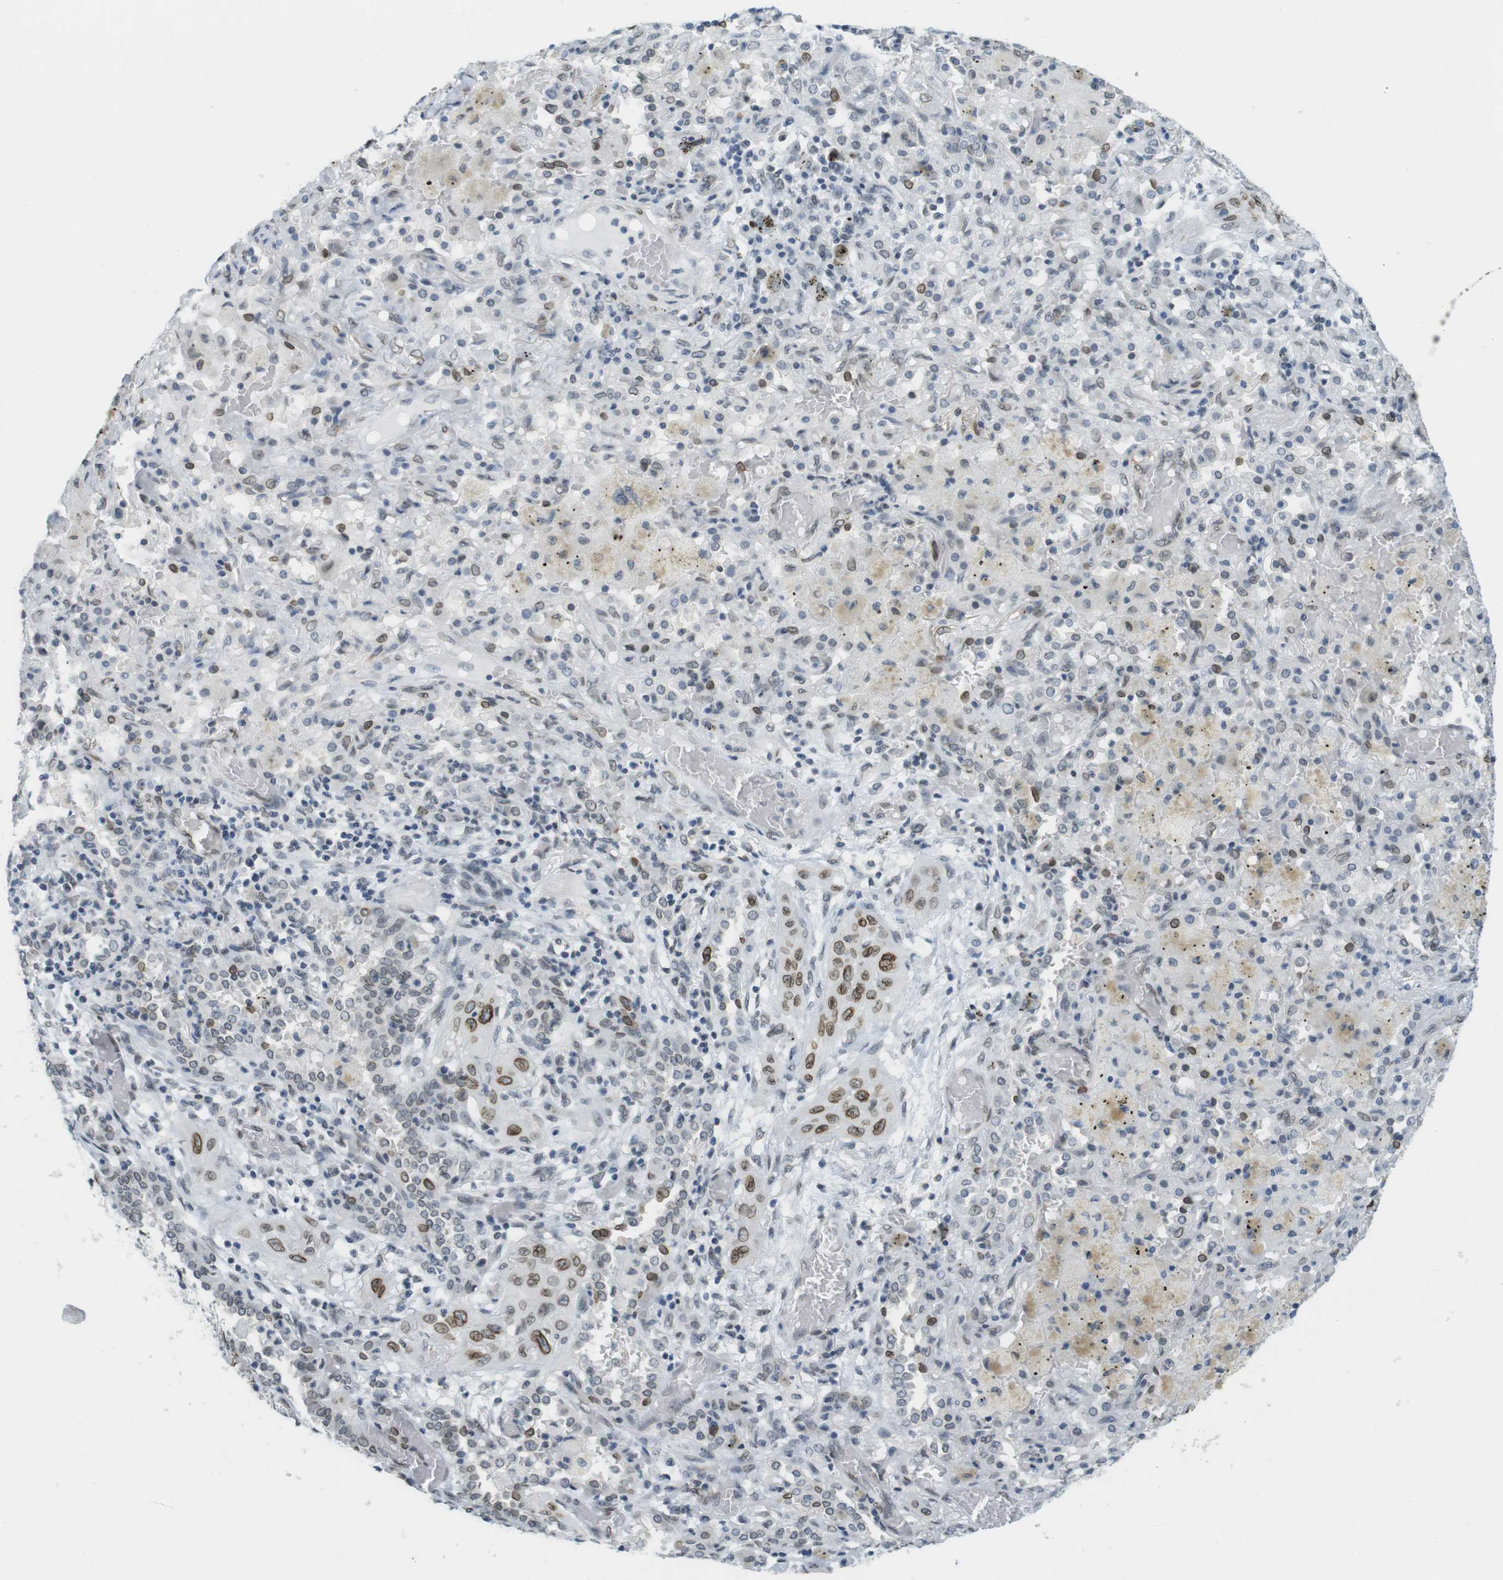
{"staining": {"intensity": "strong", "quantity": "25%-75%", "location": "cytoplasmic/membranous,nuclear"}, "tissue": "lung cancer", "cell_type": "Tumor cells", "image_type": "cancer", "snomed": [{"axis": "morphology", "description": "Squamous cell carcinoma, NOS"}, {"axis": "topography", "description": "Lung"}], "caption": "This is an image of immunohistochemistry staining of lung cancer, which shows strong staining in the cytoplasmic/membranous and nuclear of tumor cells.", "gene": "ARL6IP6", "patient": {"sex": "female", "age": 47}}